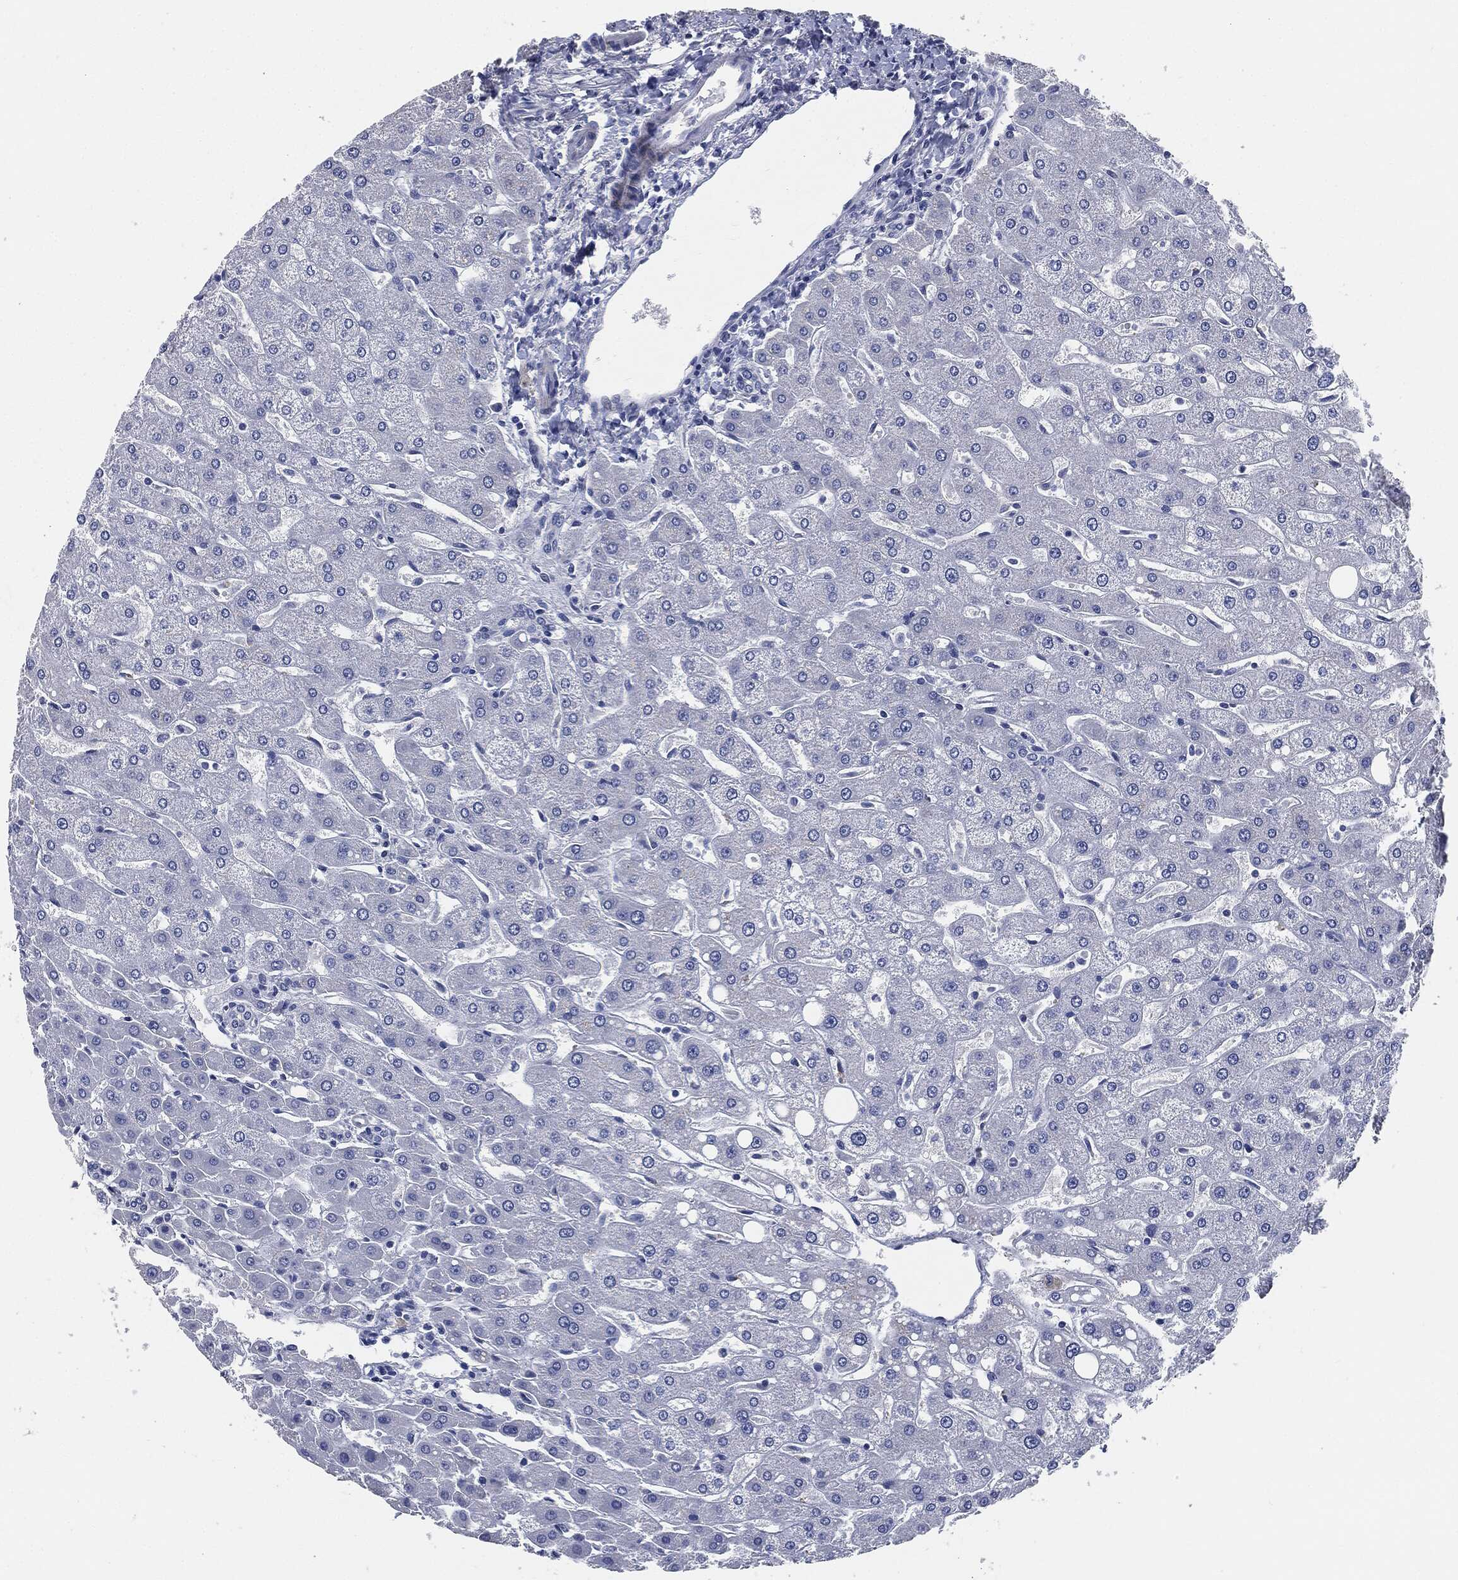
{"staining": {"intensity": "negative", "quantity": "none", "location": "none"}, "tissue": "liver", "cell_type": "Cholangiocytes", "image_type": "normal", "snomed": [{"axis": "morphology", "description": "Normal tissue, NOS"}, {"axis": "topography", "description": "Liver"}], "caption": "Histopathology image shows no protein staining in cholangiocytes of unremarkable liver.", "gene": "CD27", "patient": {"sex": "male", "age": 67}}